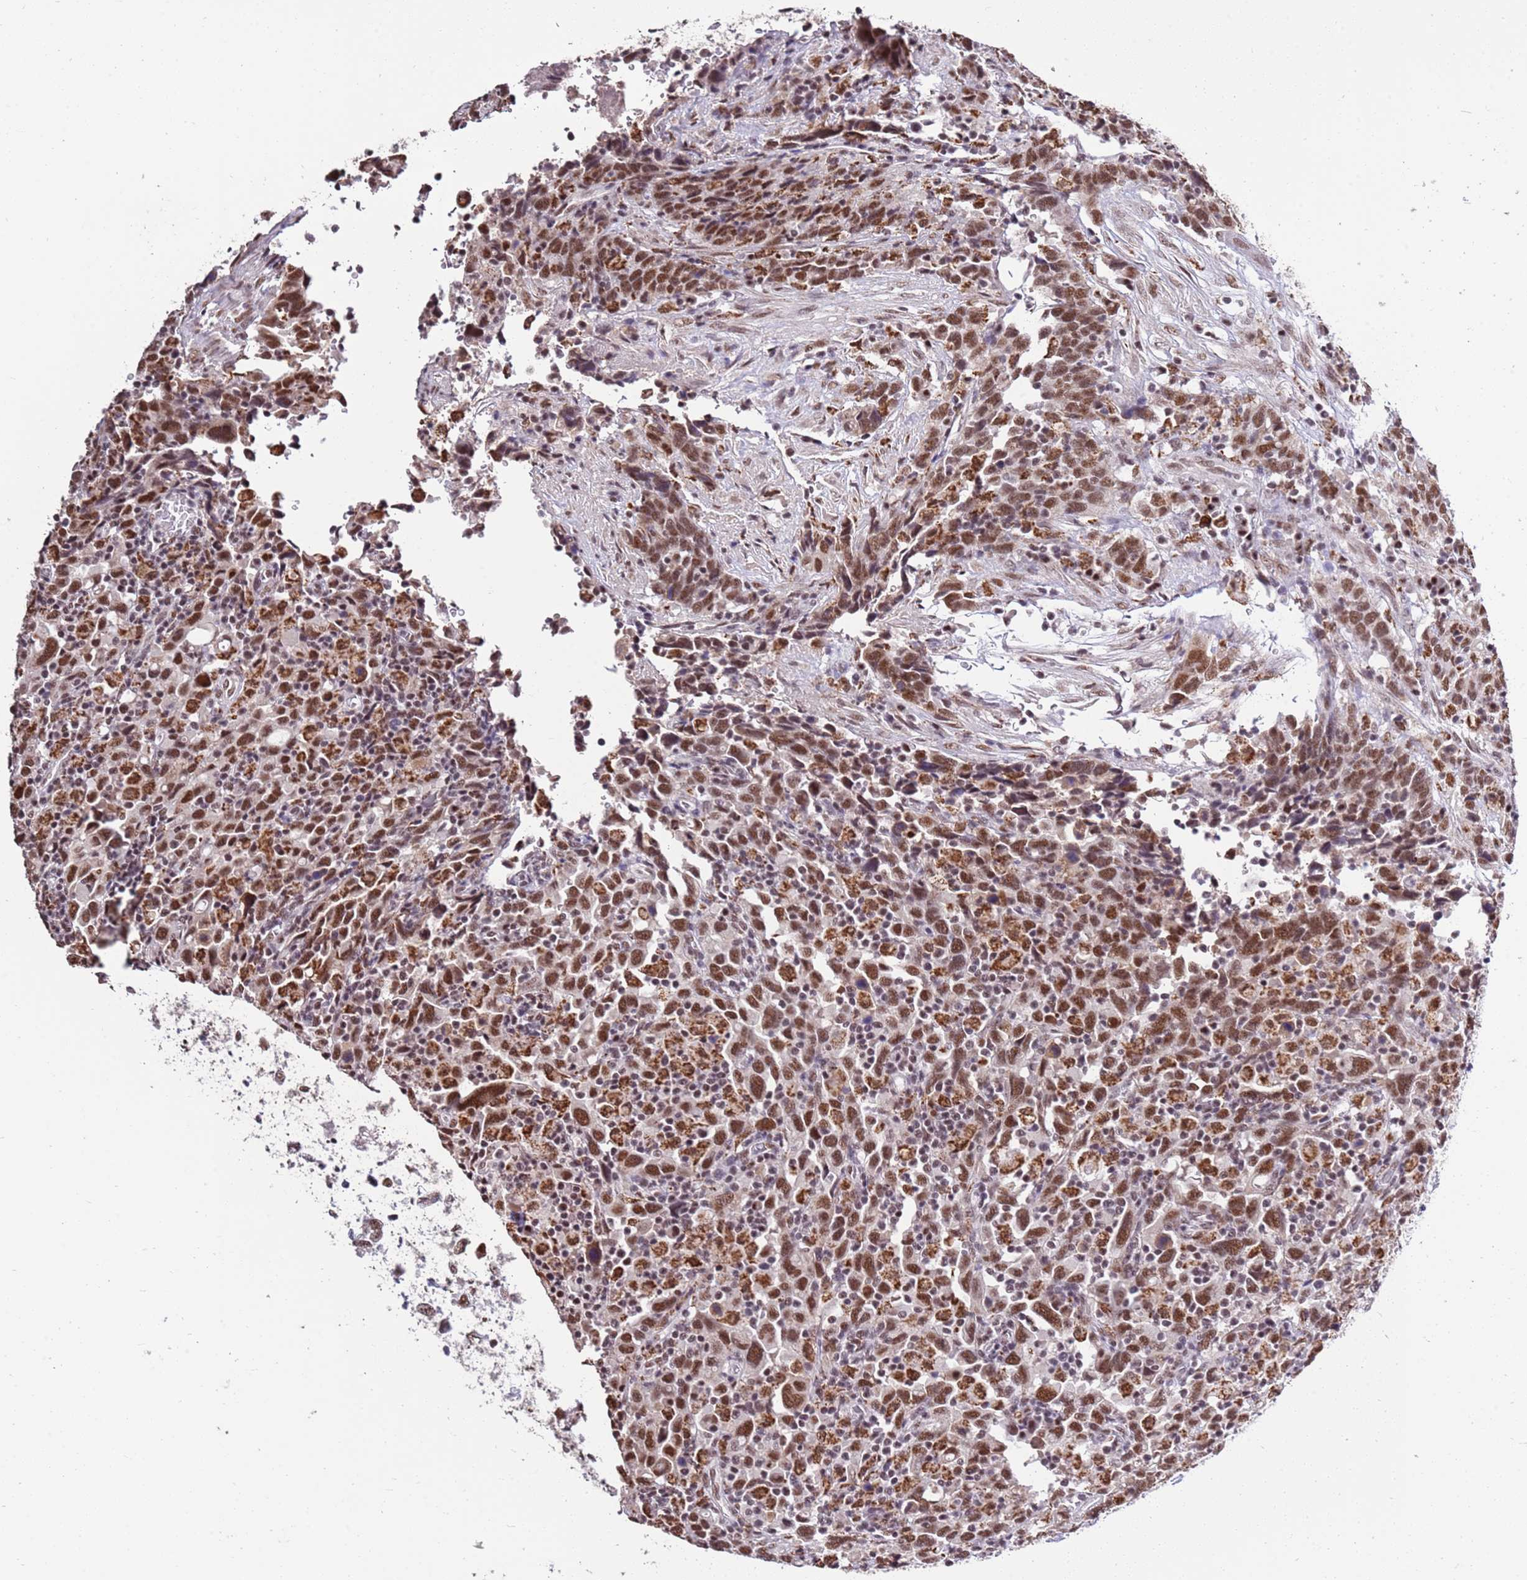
{"staining": {"intensity": "moderate", "quantity": ">75%", "location": "nuclear"}, "tissue": "urothelial cancer", "cell_type": "Tumor cells", "image_type": "cancer", "snomed": [{"axis": "morphology", "description": "Urothelial carcinoma, High grade"}, {"axis": "topography", "description": "Urinary bladder"}], "caption": "Immunohistochemical staining of high-grade urothelial carcinoma demonstrates medium levels of moderate nuclear protein expression in approximately >75% of tumor cells.", "gene": "AKAP8L", "patient": {"sex": "male", "age": 61}}